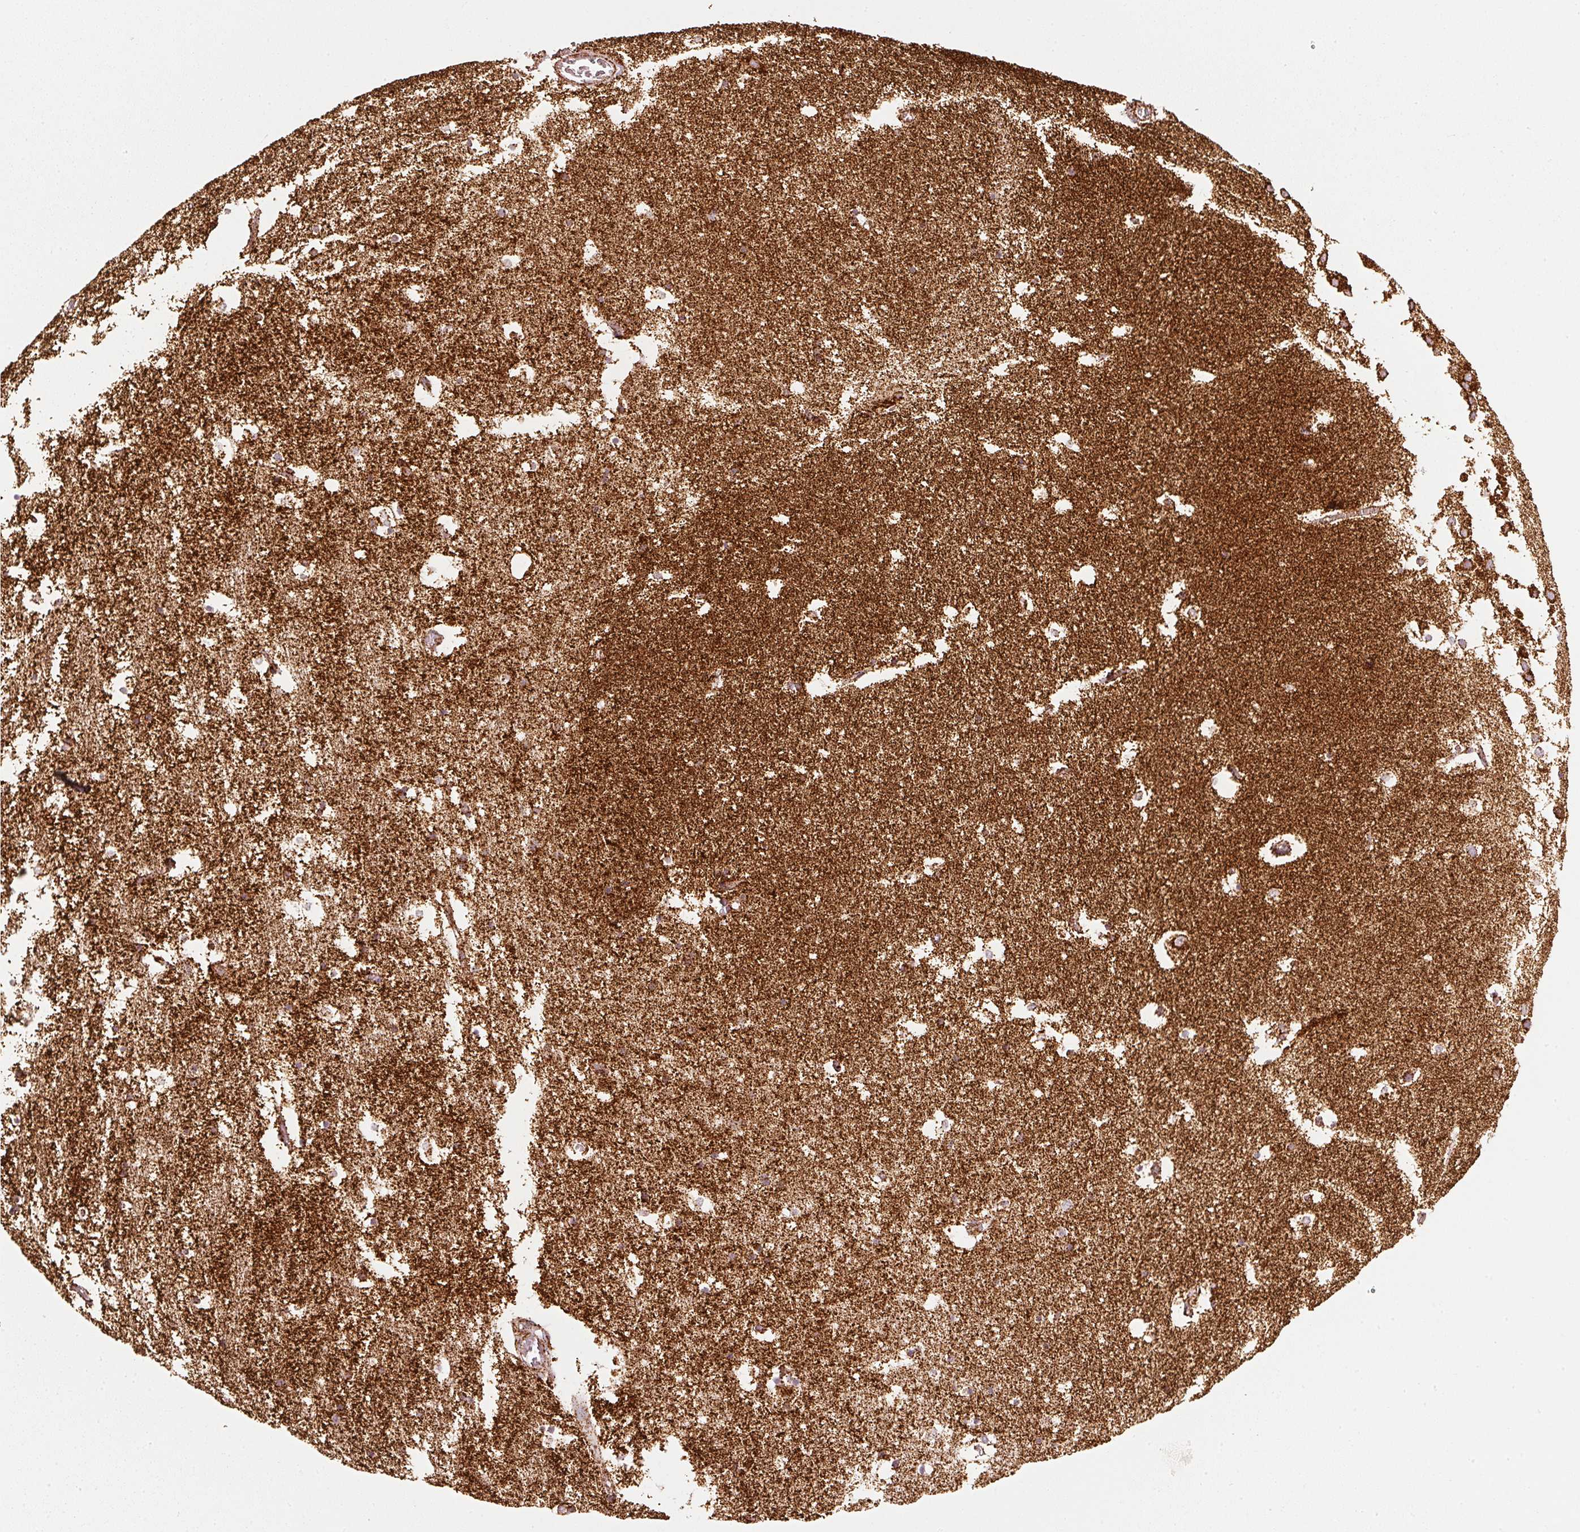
{"staining": {"intensity": "strong", "quantity": ">75%", "location": "cytoplasmic/membranous"}, "tissue": "hippocampus", "cell_type": "Glial cells", "image_type": "normal", "snomed": [{"axis": "morphology", "description": "Normal tissue, NOS"}, {"axis": "topography", "description": "Hippocampus"}], "caption": "Benign hippocampus reveals strong cytoplasmic/membranous expression in about >75% of glial cells, visualized by immunohistochemistry.", "gene": "UQCRC1", "patient": {"sex": "female", "age": 52}}